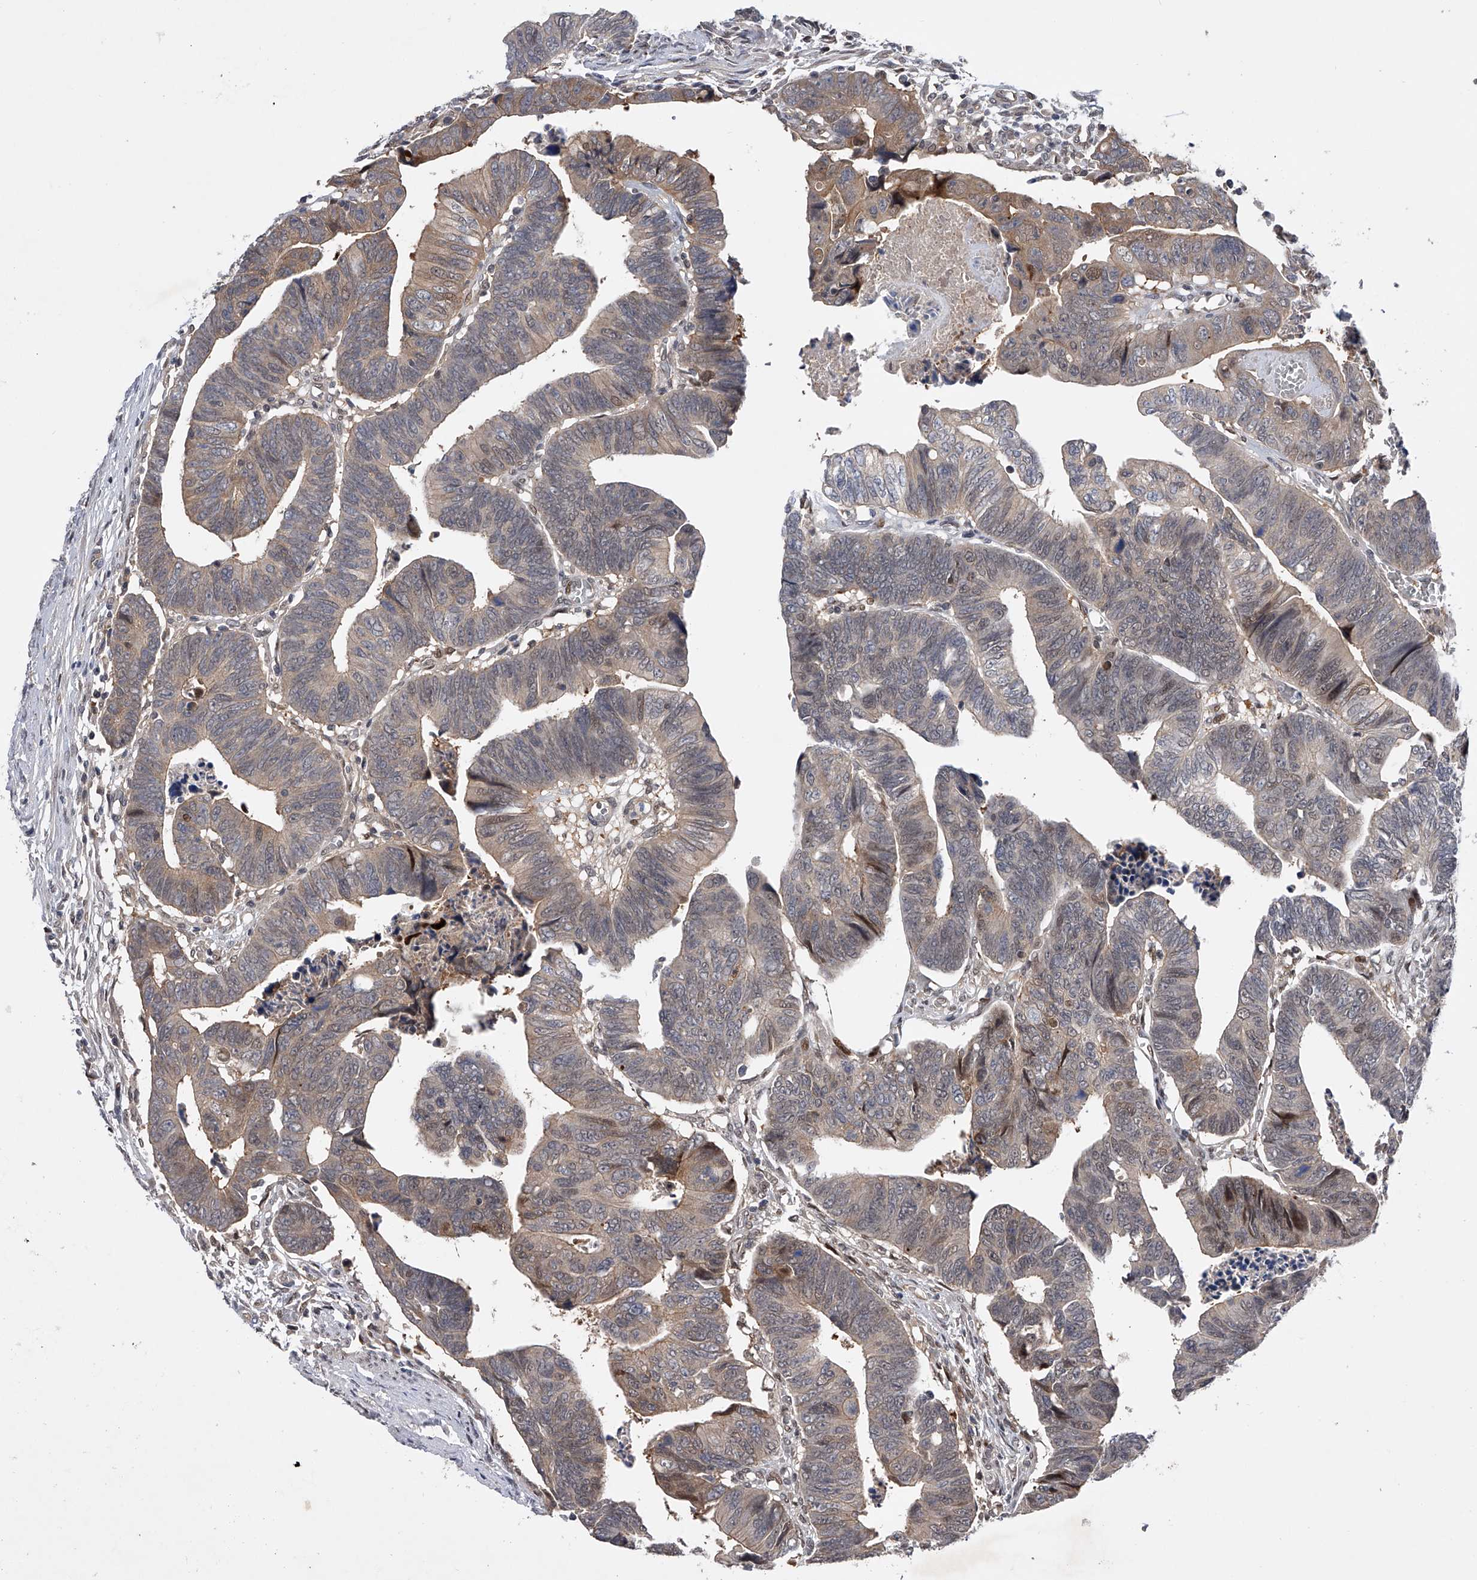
{"staining": {"intensity": "weak", "quantity": "<25%", "location": "cytoplasmic/membranous"}, "tissue": "colorectal cancer", "cell_type": "Tumor cells", "image_type": "cancer", "snomed": [{"axis": "morphology", "description": "Adenocarcinoma, NOS"}, {"axis": "topography", "description": "Rectum"}], "caption": "An immunohistochemistry photomicrograph of colorectal cancer (adenocarcinoma) is shown. There is no staining in tumor cells of colorectal cancer (adenocarcinoma).", "gene": "RWDD2A", "patient": {"sex": "female", "age": 65}}